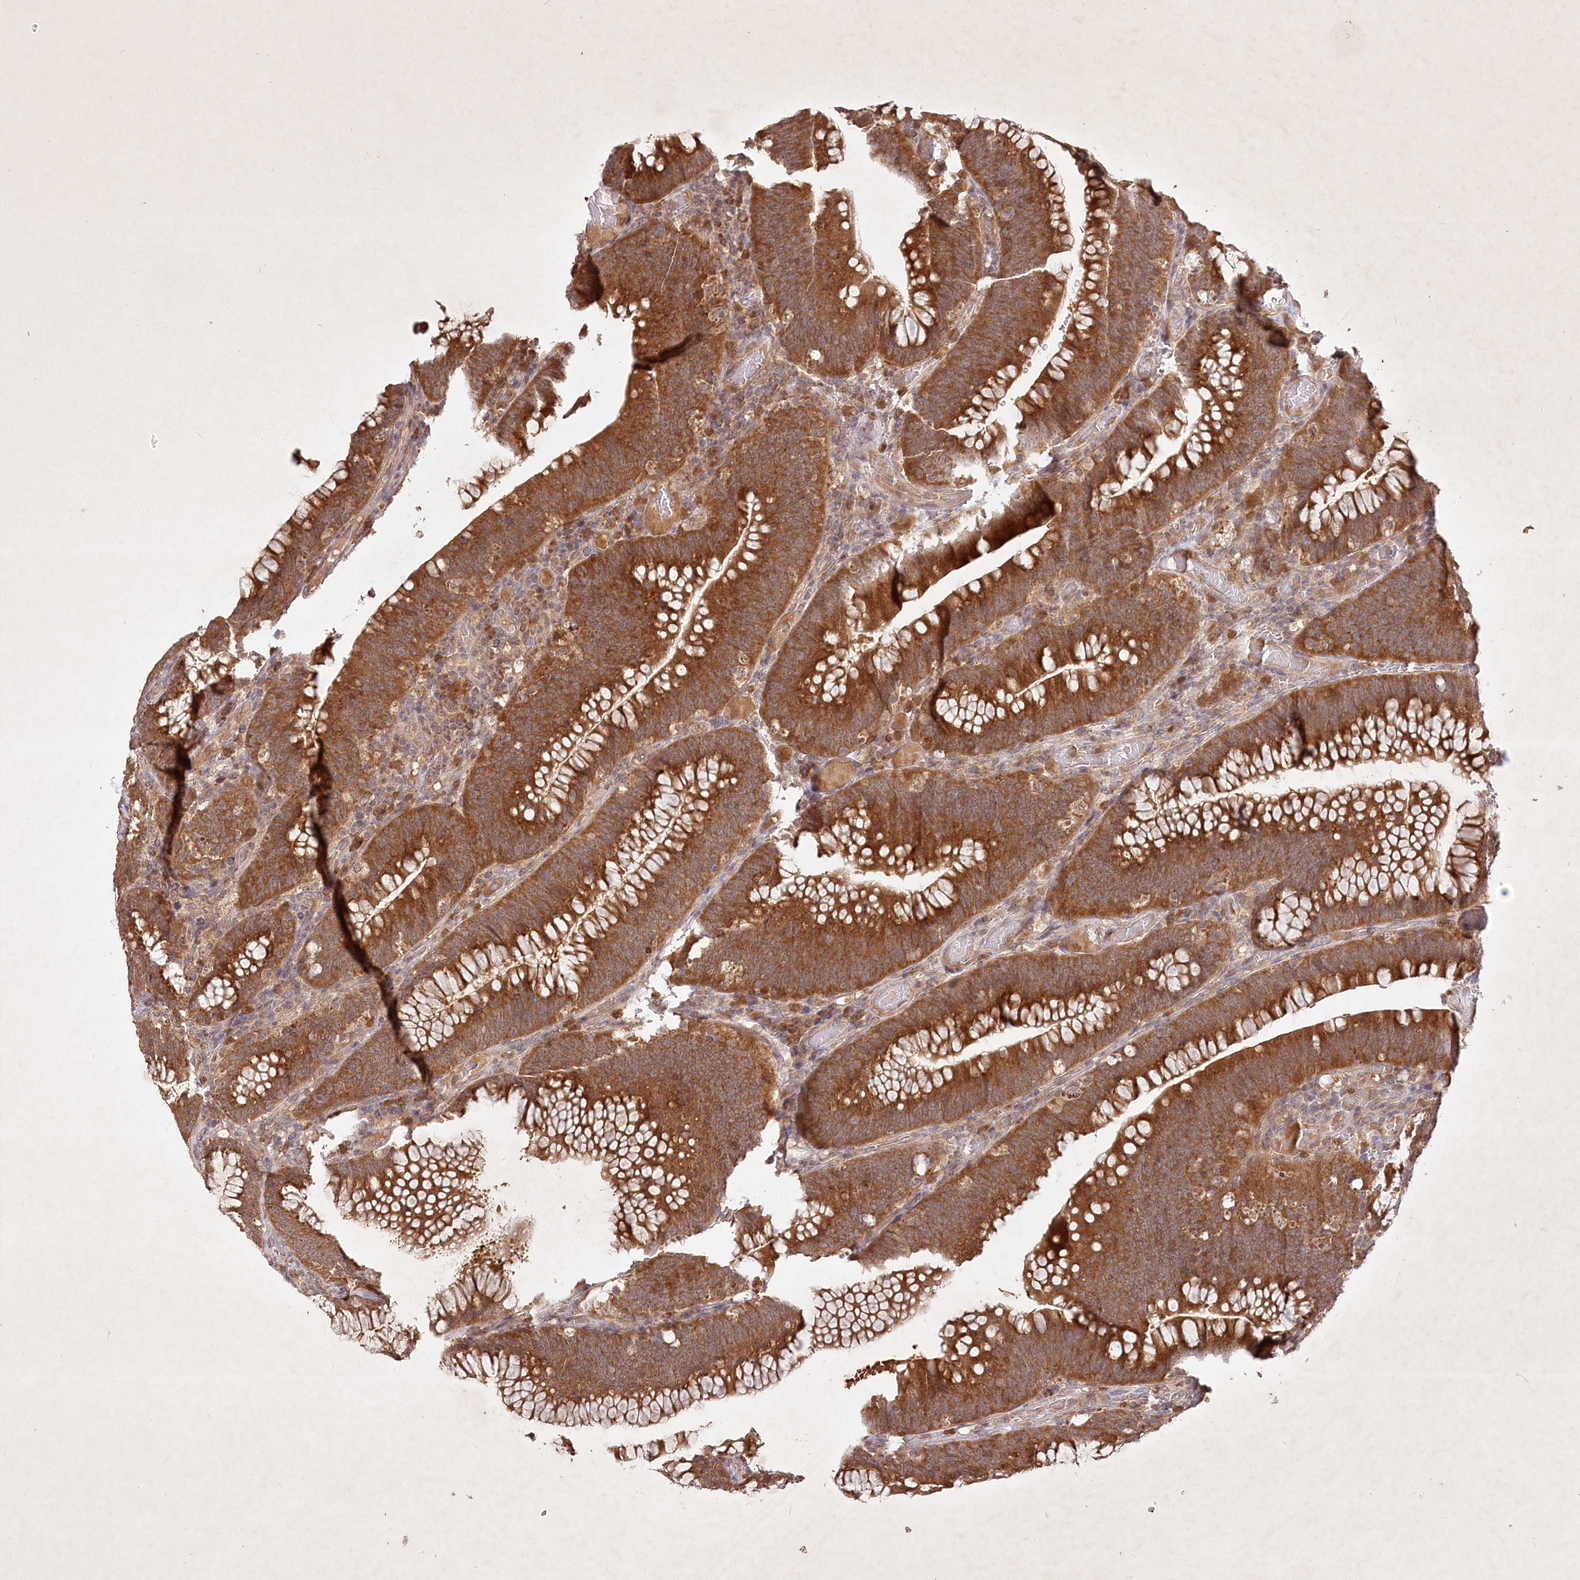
{"staining": {"intensity": "strong", "quantity": ">75%", "location": "cytoplasmic/membranous"}, "tissue": "colorectal cancer", "cell_type": "Tumor cells", "image_type": "cancer", "snomed": [{"axis": "morphology", "description": "Normal tissue, NOS"}, {"axis": "topography", "description": "Colon"}], "caption": "Protein expression analysis of human colorectal cancer reveals strong cytoplasmic/membranous expression in approximately >75% of tumor cells.", "gene": "IRAK1BP1", "patient": {"sex": "female", "age": 82}}